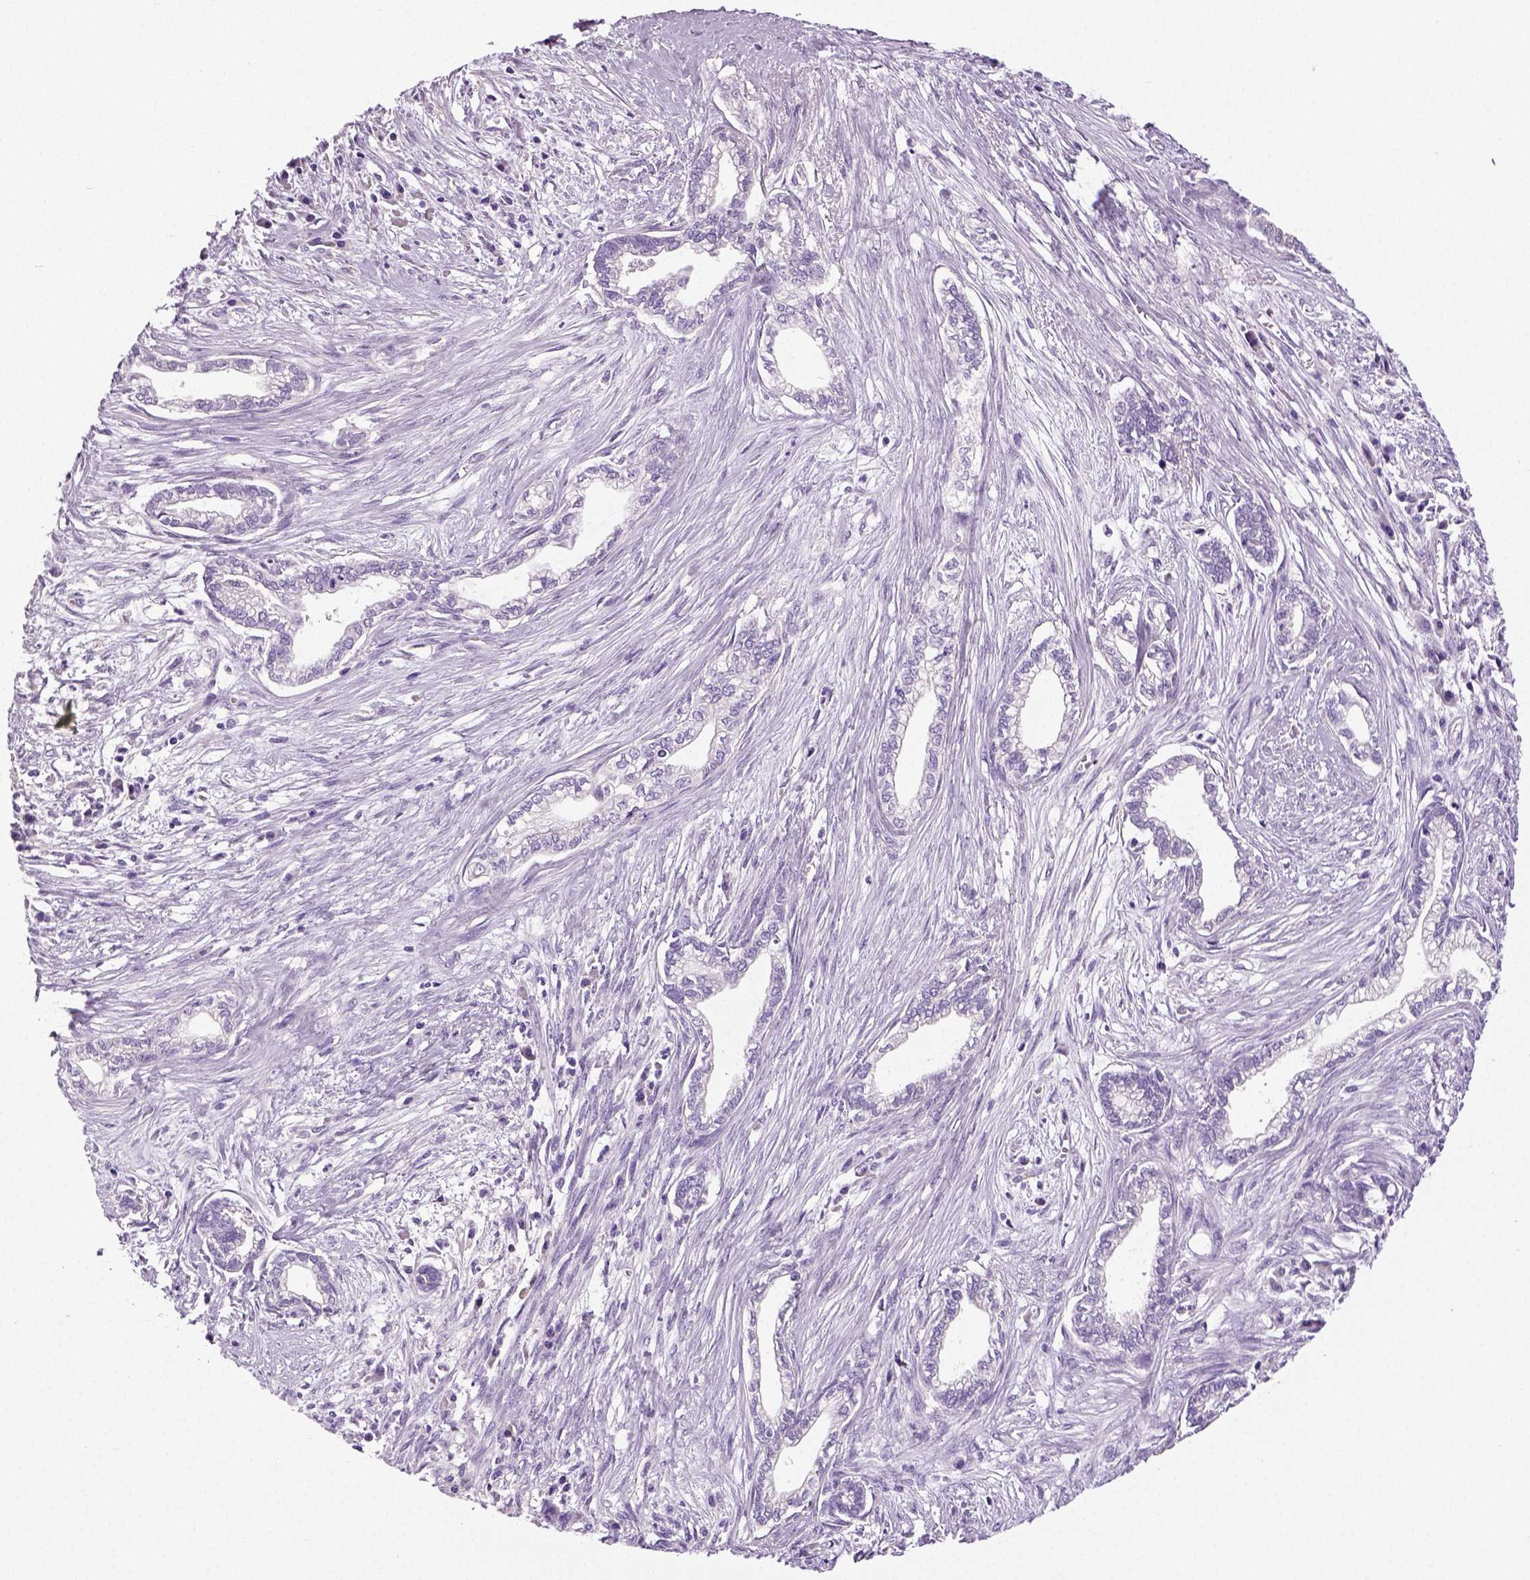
{"staining": {"intensity": "negative", "quantity": "none", "location": "none"}, "tissue": "cervical cancer", "cell_type": "Tumor cells", "image_type": "cancer", "snomed": [{"axis": "morphology", "description": "Adenocarcinoma, NOS"}, {"axis": "topography", "description": "Cervix"}], "caption": "DAB immunohistochemical staining of human cervical cancer (adenocarcinoma) demonstrates no significant staining in tumor cells.", "gene": "NECAB2", "patient": {"sex": "female", "age": 62}}